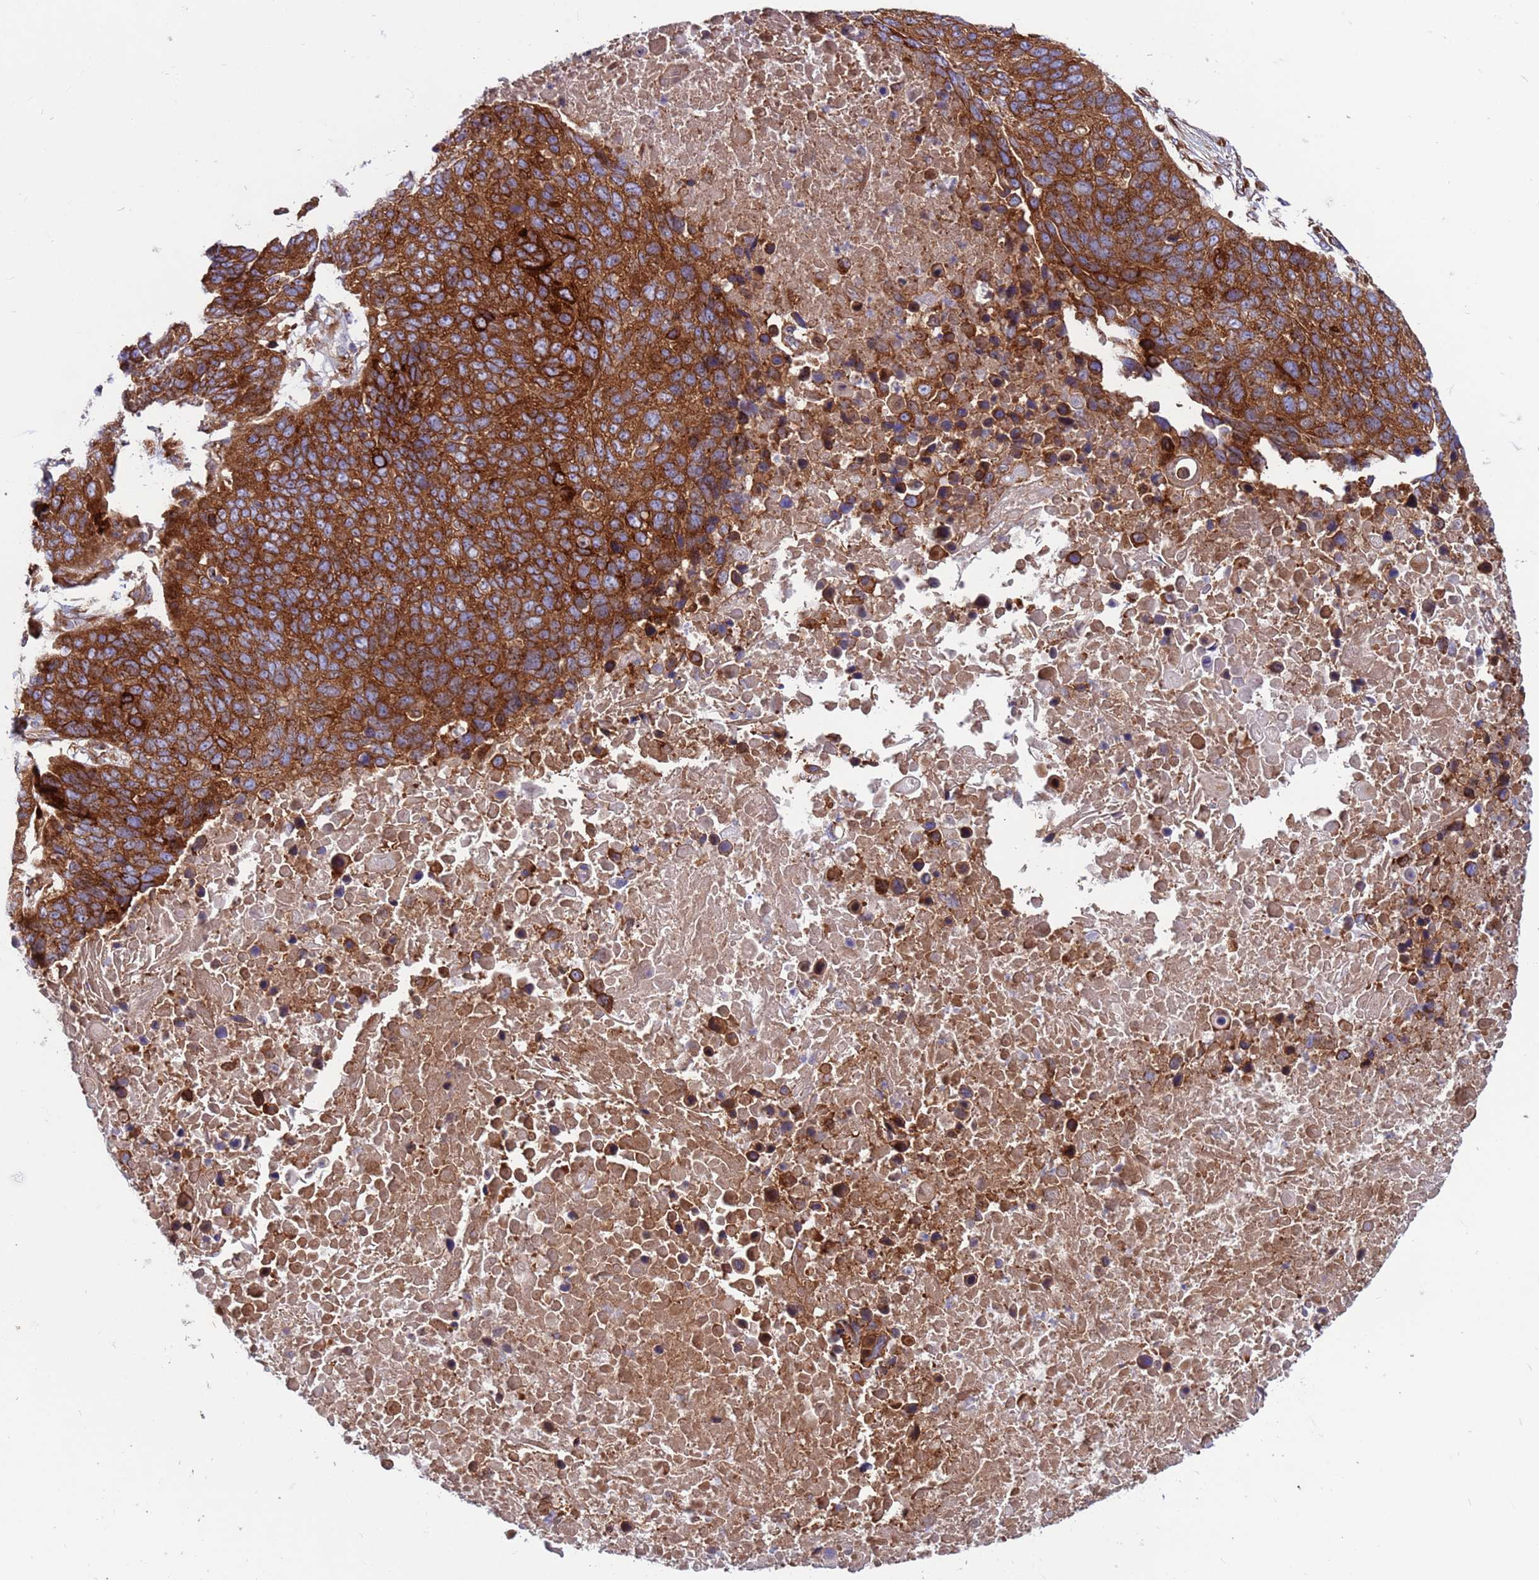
{"staining": {"intensity": "strong", "quantity": ">75%", "location": "cytoplasmic/membranous"}, "tissue": "lung cancer", "cell_type": "Tumor cells", "image_type": "cancer", "snomed": [{"axis": "morphology", "description": "Normal tissue, NOS"}, {"axis": "morphology", "description": "Squamous cell carcinoma, NOS"}, {"axis": "topography", "description": "Lymph node"}, {"axis": "topography", "description": "Lung"}], "caption": "Immunohistochemical staining of human lung squamous cell carcinoma shows strong cytoplasmic/membranous protein staining in about >75% of tumor cells.", "gene": "ZC3HAV1", "patient": {"sex": "male", "age": 66}}